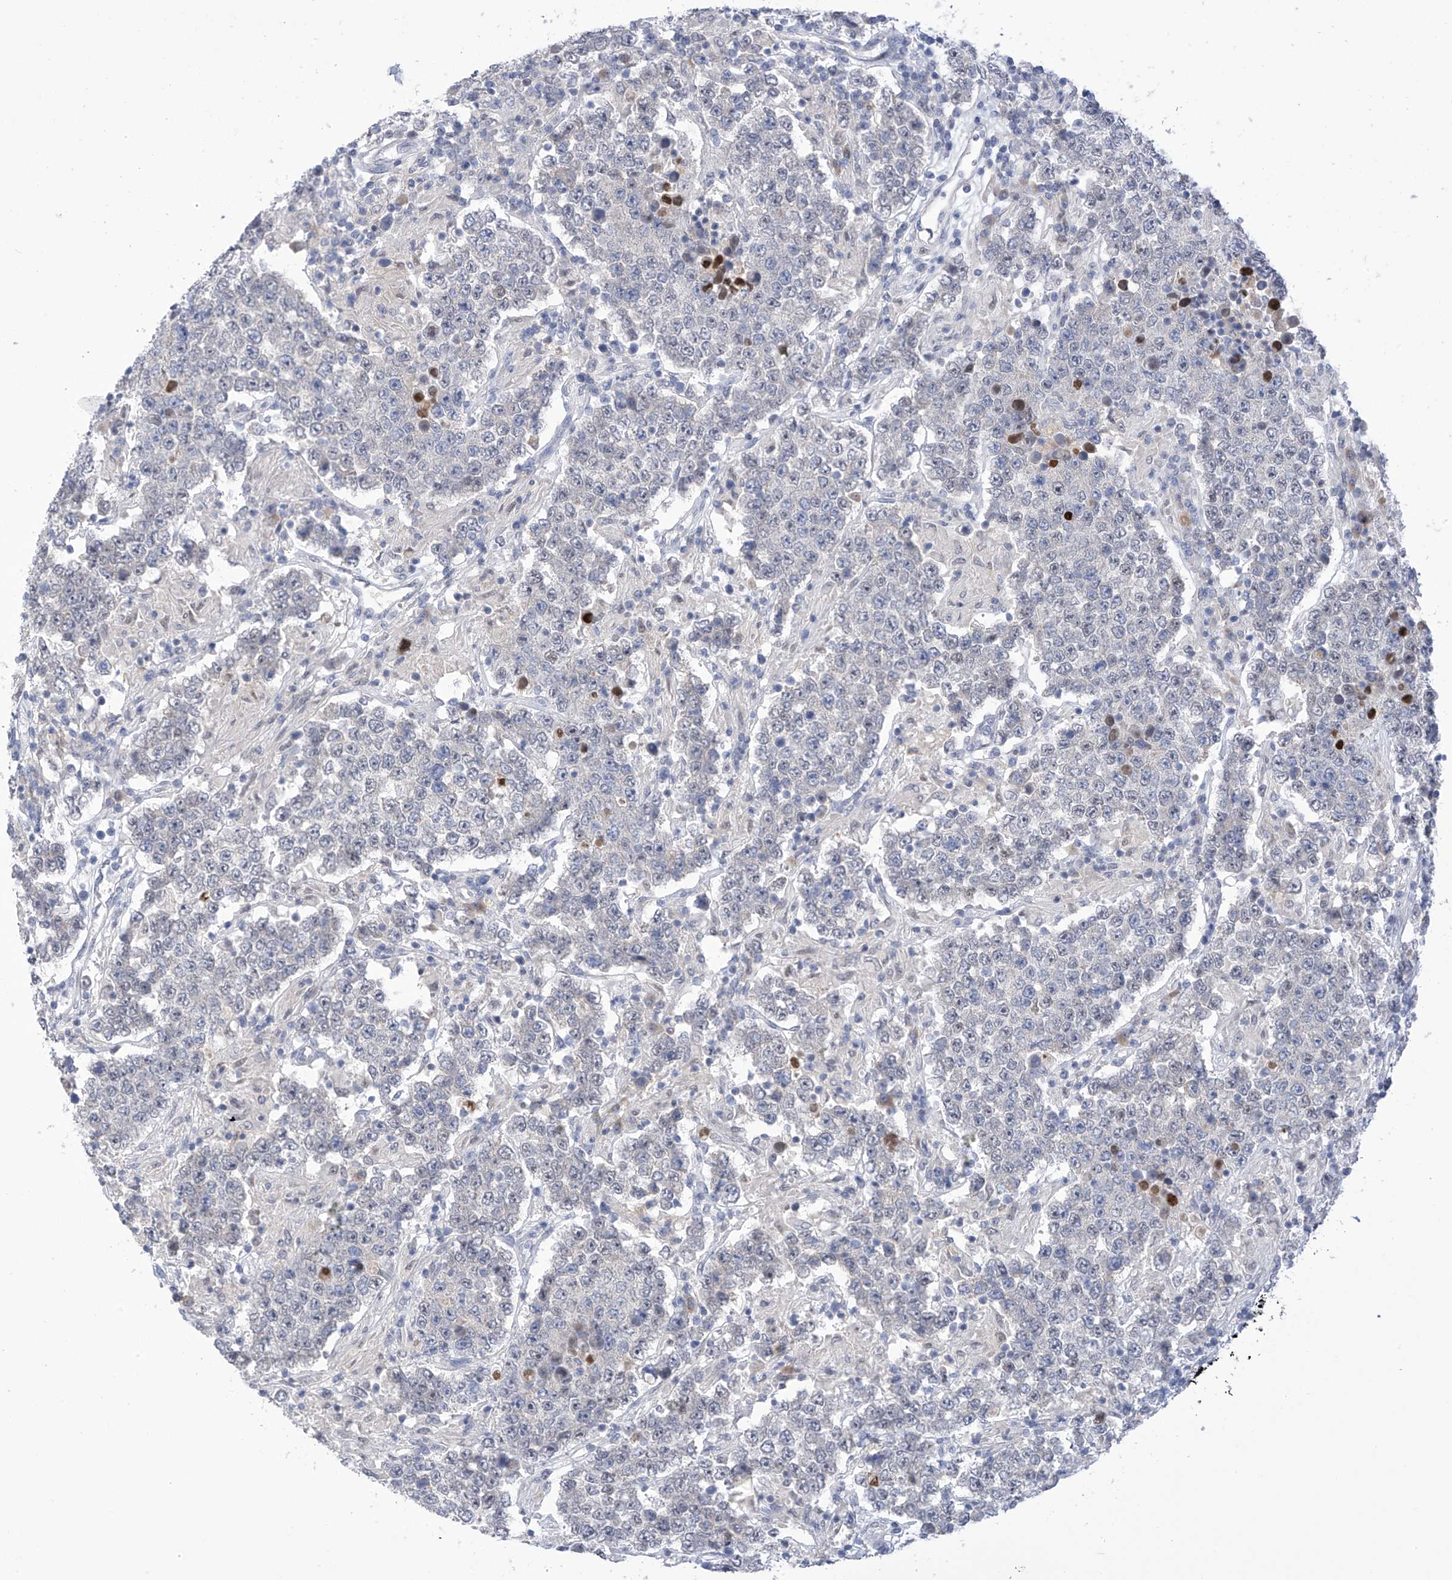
{"staining": {"intensity": "negative", "quantity": "none", "location": "none"}, "tissue": "testis cancer", "cell_type": "Tumor cells", "image_type": "cancer", "snomed": [{"axis": "morphology", "description": "Normal tissue, NOS"}, {"axis": "morphology", "description": "Urothelial carcinoma, High grade"}, {"axis": "morphology", "description": "Seminoma, NOS"}, {"axis": "morphology", "description": "Carcinoma, Embryonal, NOS"}, {"axis": "topography", "description": "Urinary bladder"}, {"axis": "topography", "description": "Testis"}], "caption": "Urothelial carcinoma (high-grade) (testis) stained for a protein using immunohistochemistry shows no positivity tumor cells.", "gene": "IBA57", "patient": {"sex": "male", "age": 41}}